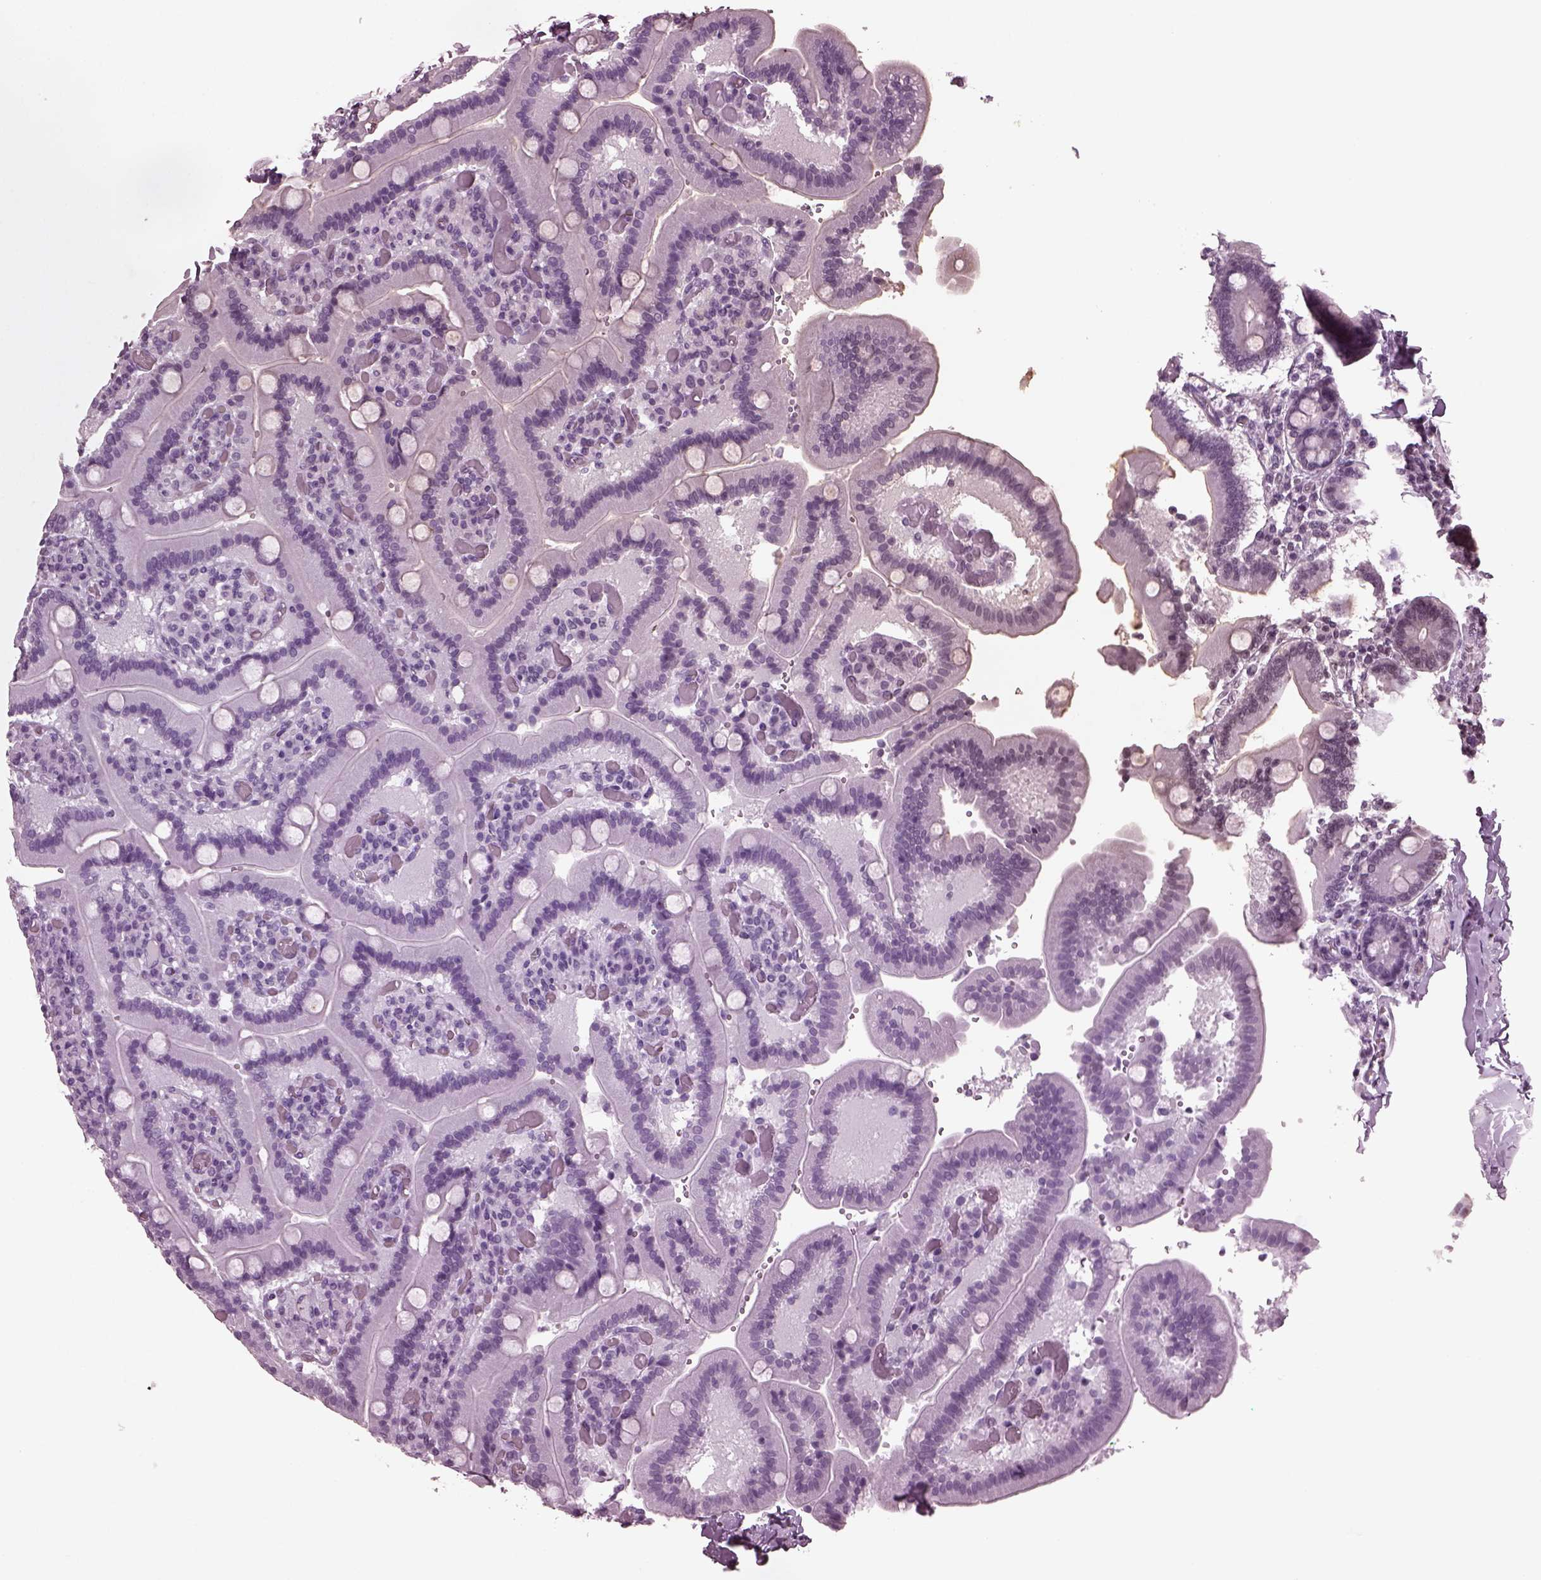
{"staining": {"intensity": "weak", "quantity": "<25%", "location": "nuclear"}, "tissue": "duodenum", "cell_type": "Glandular cells", "image_type": "normal", "snomed": [{"axis": "morphology", "description": "Normal tissue, NOS"}, {"axis": "topography", "description": "Duodenum"}], "caption": "This is a histopathology image of IHC staining of normal duodenum, which shows no expression in glandular cells.", "gene": "RUVBL2", "patient": {"sex": "female", "age": 62}}